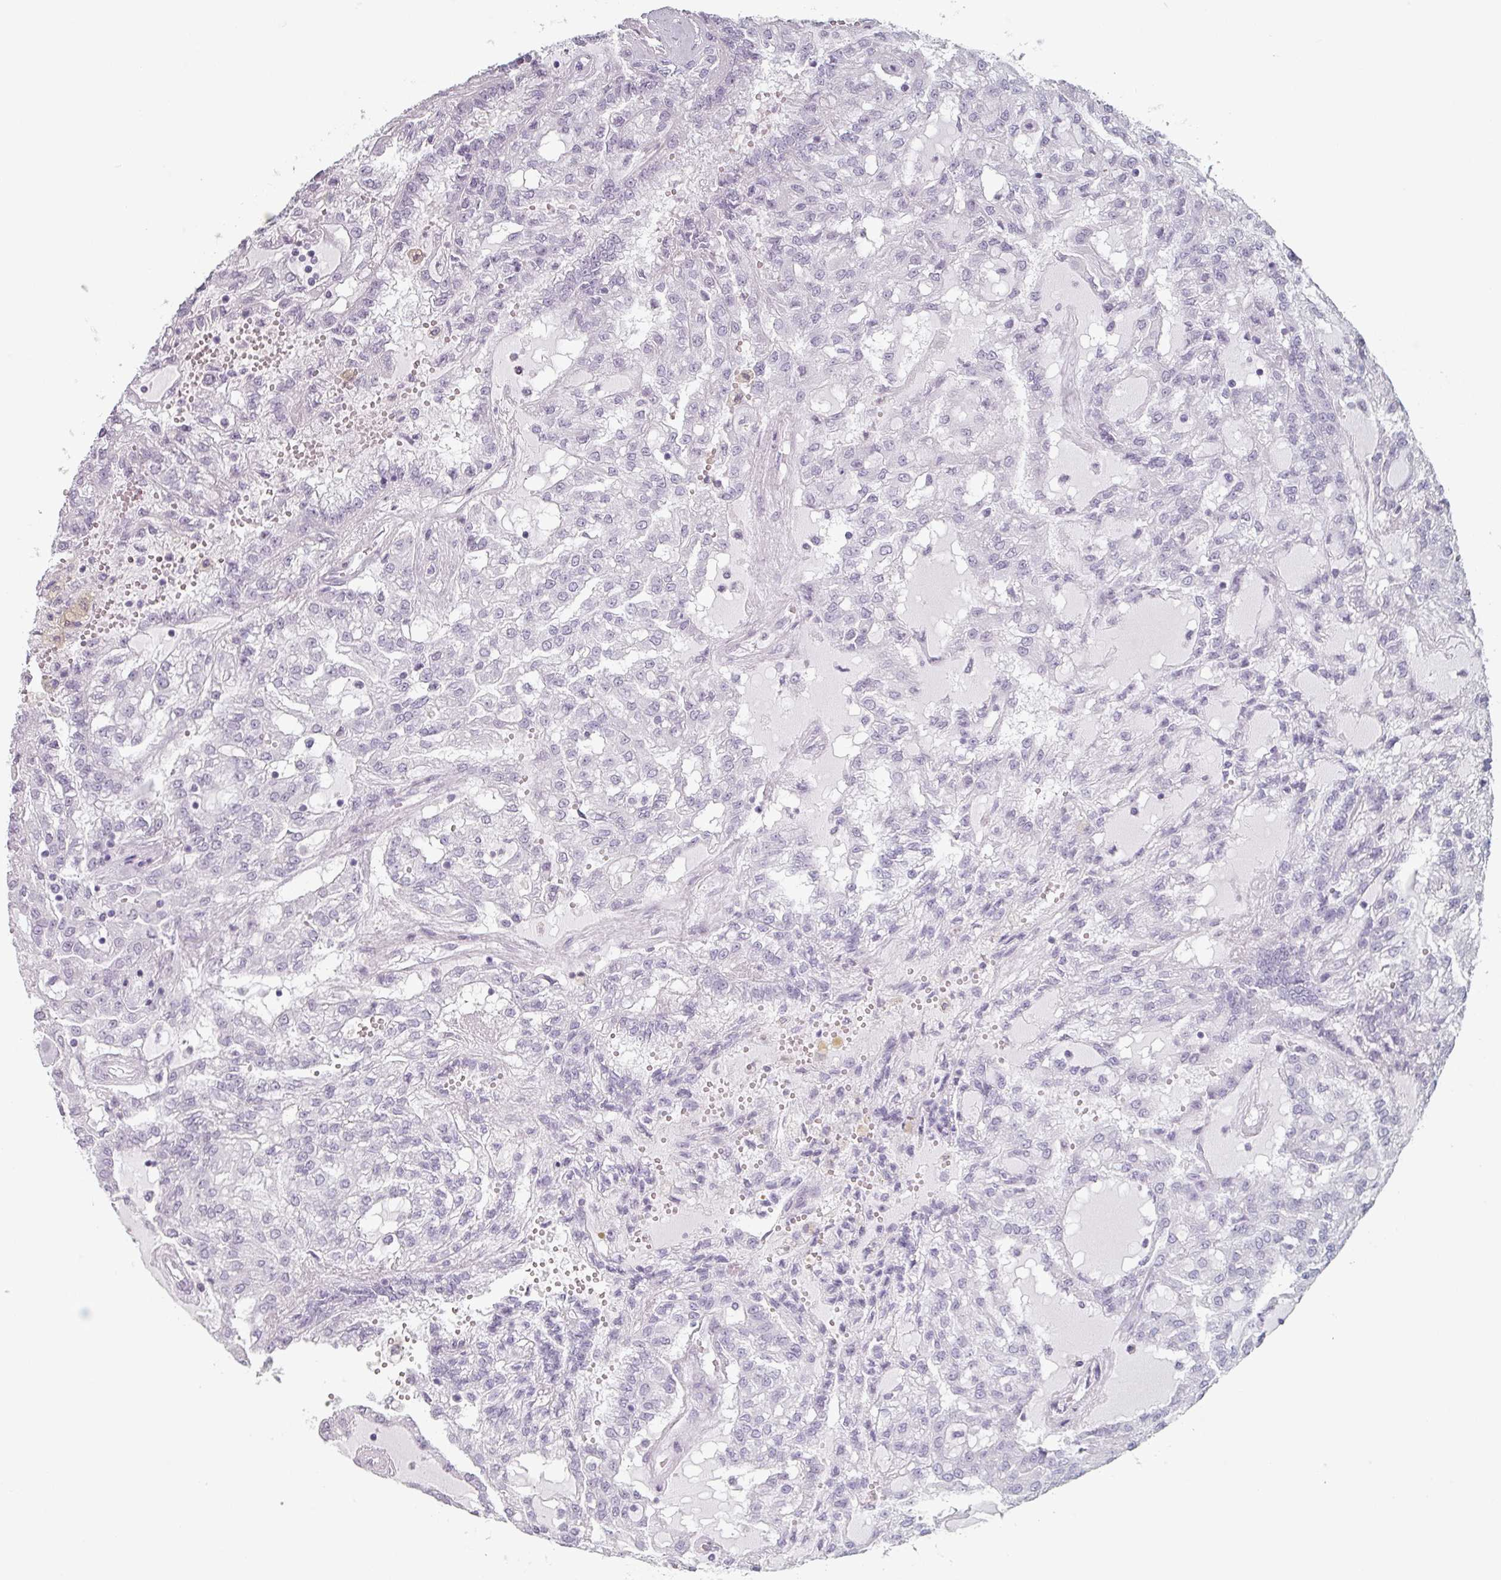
{"staining": {"intensity": "negative", "quantity": "none", "location": "none"}, "tissue": "renal cancer", "cell_type": "Tumor cells", "image_type": "cancer", "snomed": [{"axis": "morphology", "description": "Adenocarcinoma, NOS"}, {"axis": "topography", "description": "Kidney"}], "caption": "Adenocarcinoma (renal) stained for a protein using IHC shows no positivity tumor cells.", "gene": "SLC35G2", "patient": {"sex": "male", "age": 63}}